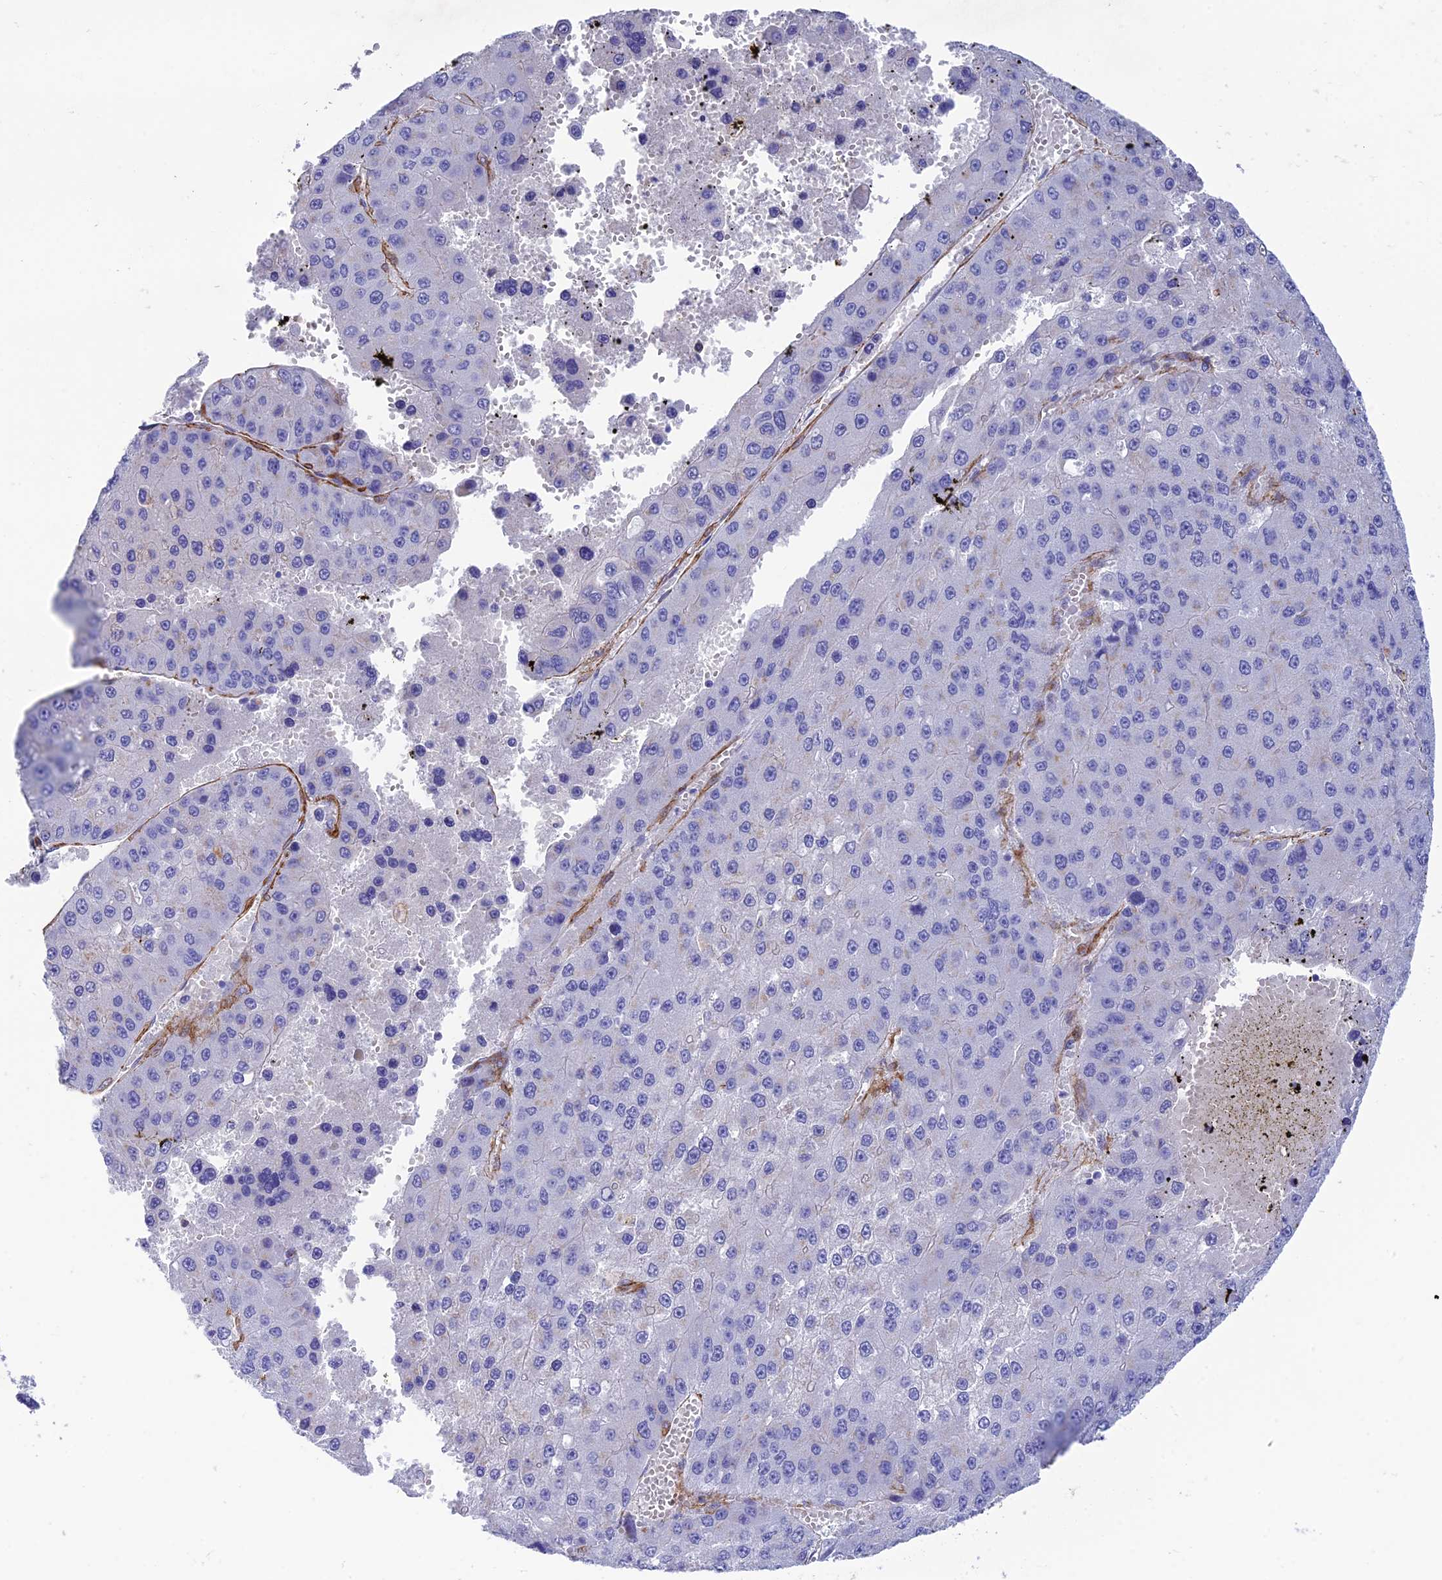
{"staining": {"intensity": "negative", "quantity": "none", "location": "none"}, "tissue": "liver cancer", "cell_type": "Tumor cells", "image_type": "cancer", "snomed": [{"axis": "morphology", "description": "Carcinoma, Hepatocellular, NOS"}, {"axis": "topography", "description": "Liver"}], "caption": "An immunohistochemistry histopathology image of hepatocellular carcinoma (liver) is shown. There is no staining in tumor cells of hepatocellular carcinoma (liver).", "gene": "TNS1", "patient": {"sex": "female", "age": 73}}